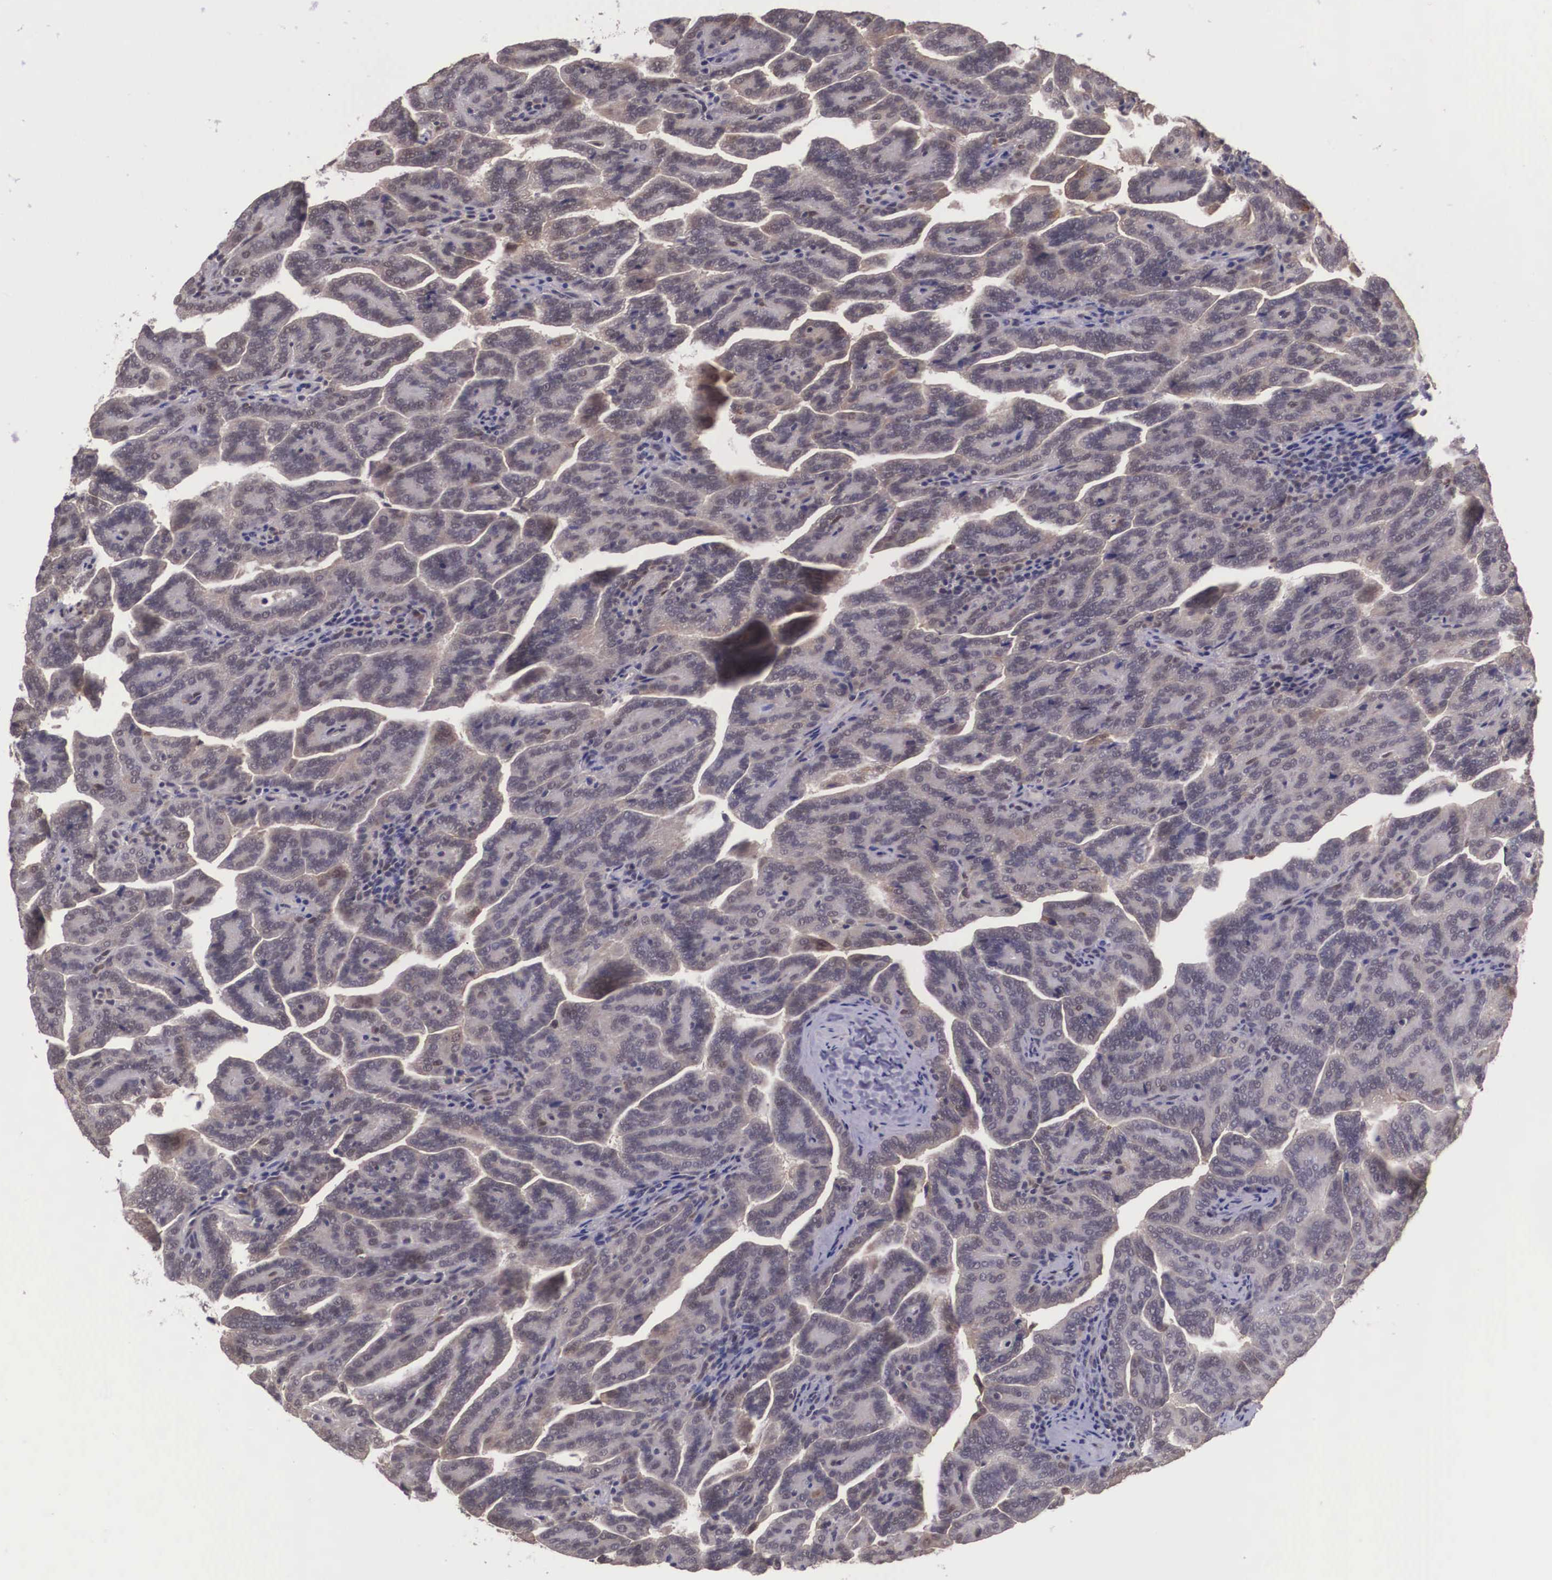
{"staining": {"intensity": "weak", "quantity": ">75%", "location": "cytoplasmic/membranous"}, "tissue": "renal cancer", "cell_type": "Tumor cells", "image_type": "cancer", "snomed": [{"axis": "morphology", "description": "Adenocarcinoma, NOS"}, {"axis": "topography", "description": "Kidney"}], "caption": "Immunohistochemical staining of human renal cancer shows weak cytoplasmic/membranous protein staining in approximately >75% of tumor cells. (IHC, brightfield microscopy, high magnification).", "gene": "VASH1", "patient": {"sex": "male", "age": 61}}